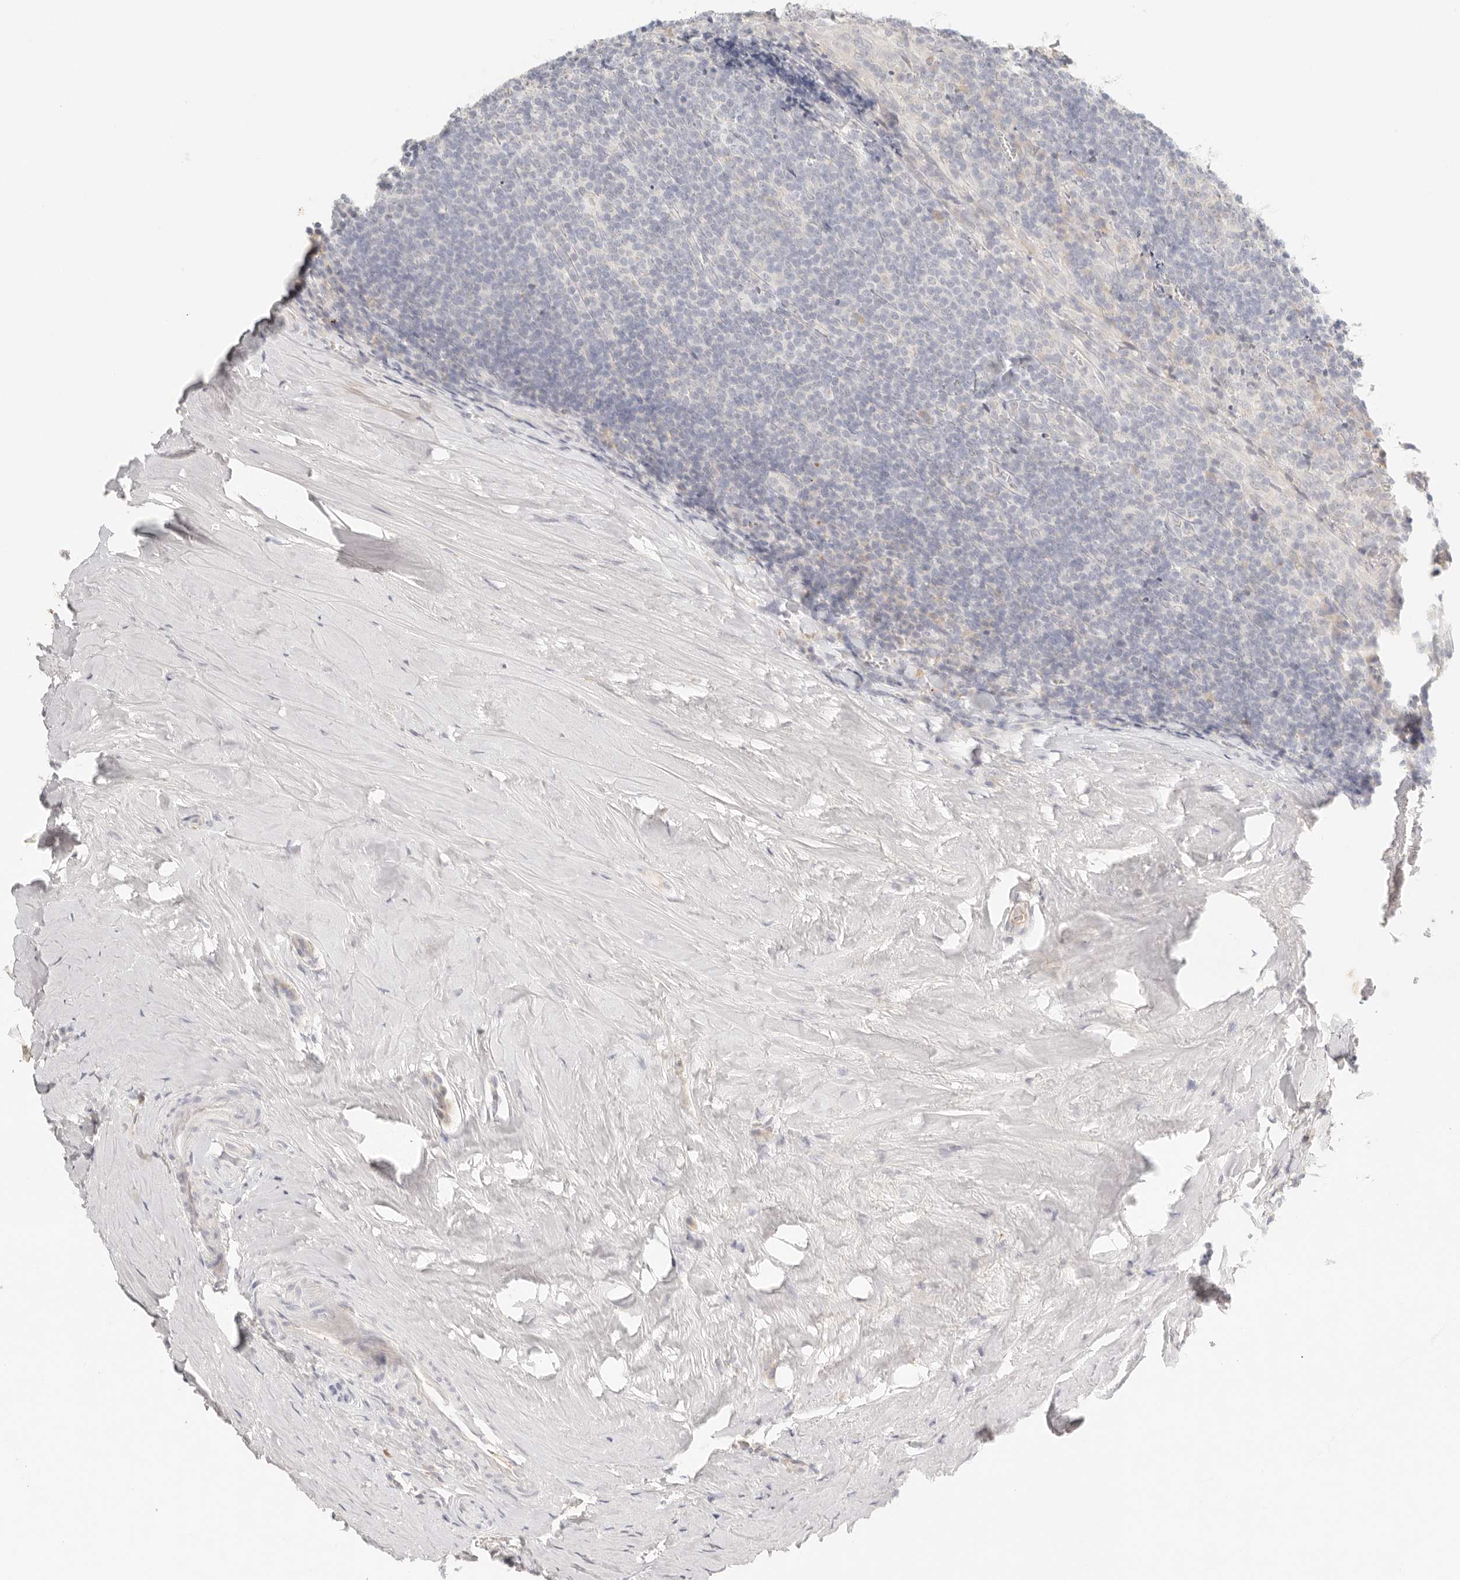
{"staining": {"intensity": "negative", "quantity": "none", "location": "none"}, "tissue": "tonsil", "cell_type": "Germinal center cells", "image_type": "normal", "snomed": [{"axis": "morphology", "description": "Normal tissue, NOS"}, {"axis": "topography", "description": "Tonsil"}], "caption": "This is an immunohistochemistry photomicrograph of normal tonsil. There is no expression in germinal center cells.", "gene": "CEP120", "patient": {"sex": "male", "age": 37}}